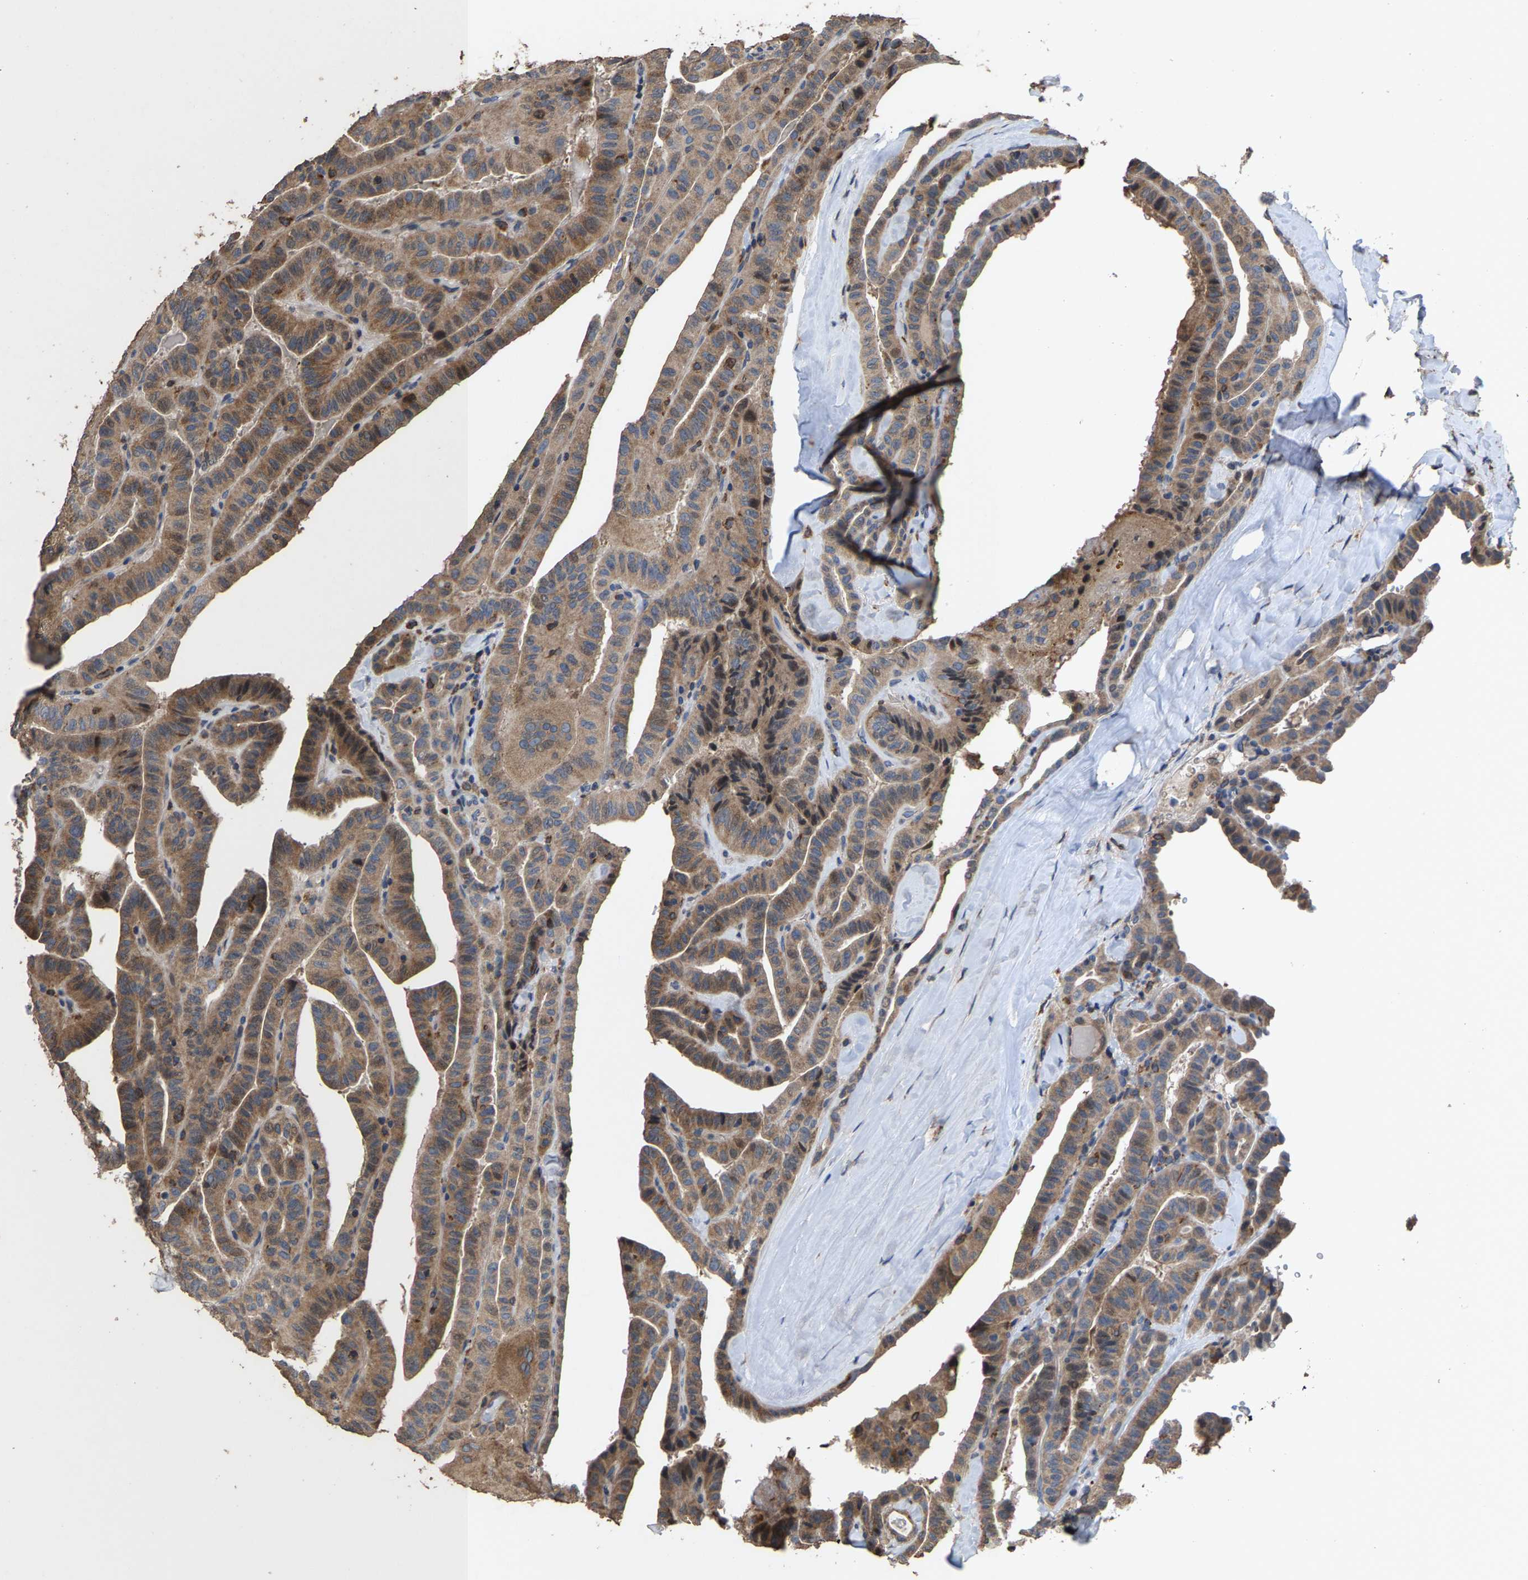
{"staining": {"intensity": "moderate", "quantity": ">75%", "location": "cytoplasmic/membranous"}, "tissue": "thyroid cancer", "cell_type": "Tumor cells", "image_type": "cancer", "snomed": [{"axis": "morphology", "description": "Papillary adenocarcinoma, NOS"}, {"axis": "topography", "description": "Thyroid gland"}], "caption": "Moderate cytoplasmic/membranous protein expression is present in approximately >75% of tumor cells in thyroid papillary adenocarcinoma.", "gene": "TDRKH", "patient": {"sex": "male", "age": 77}}